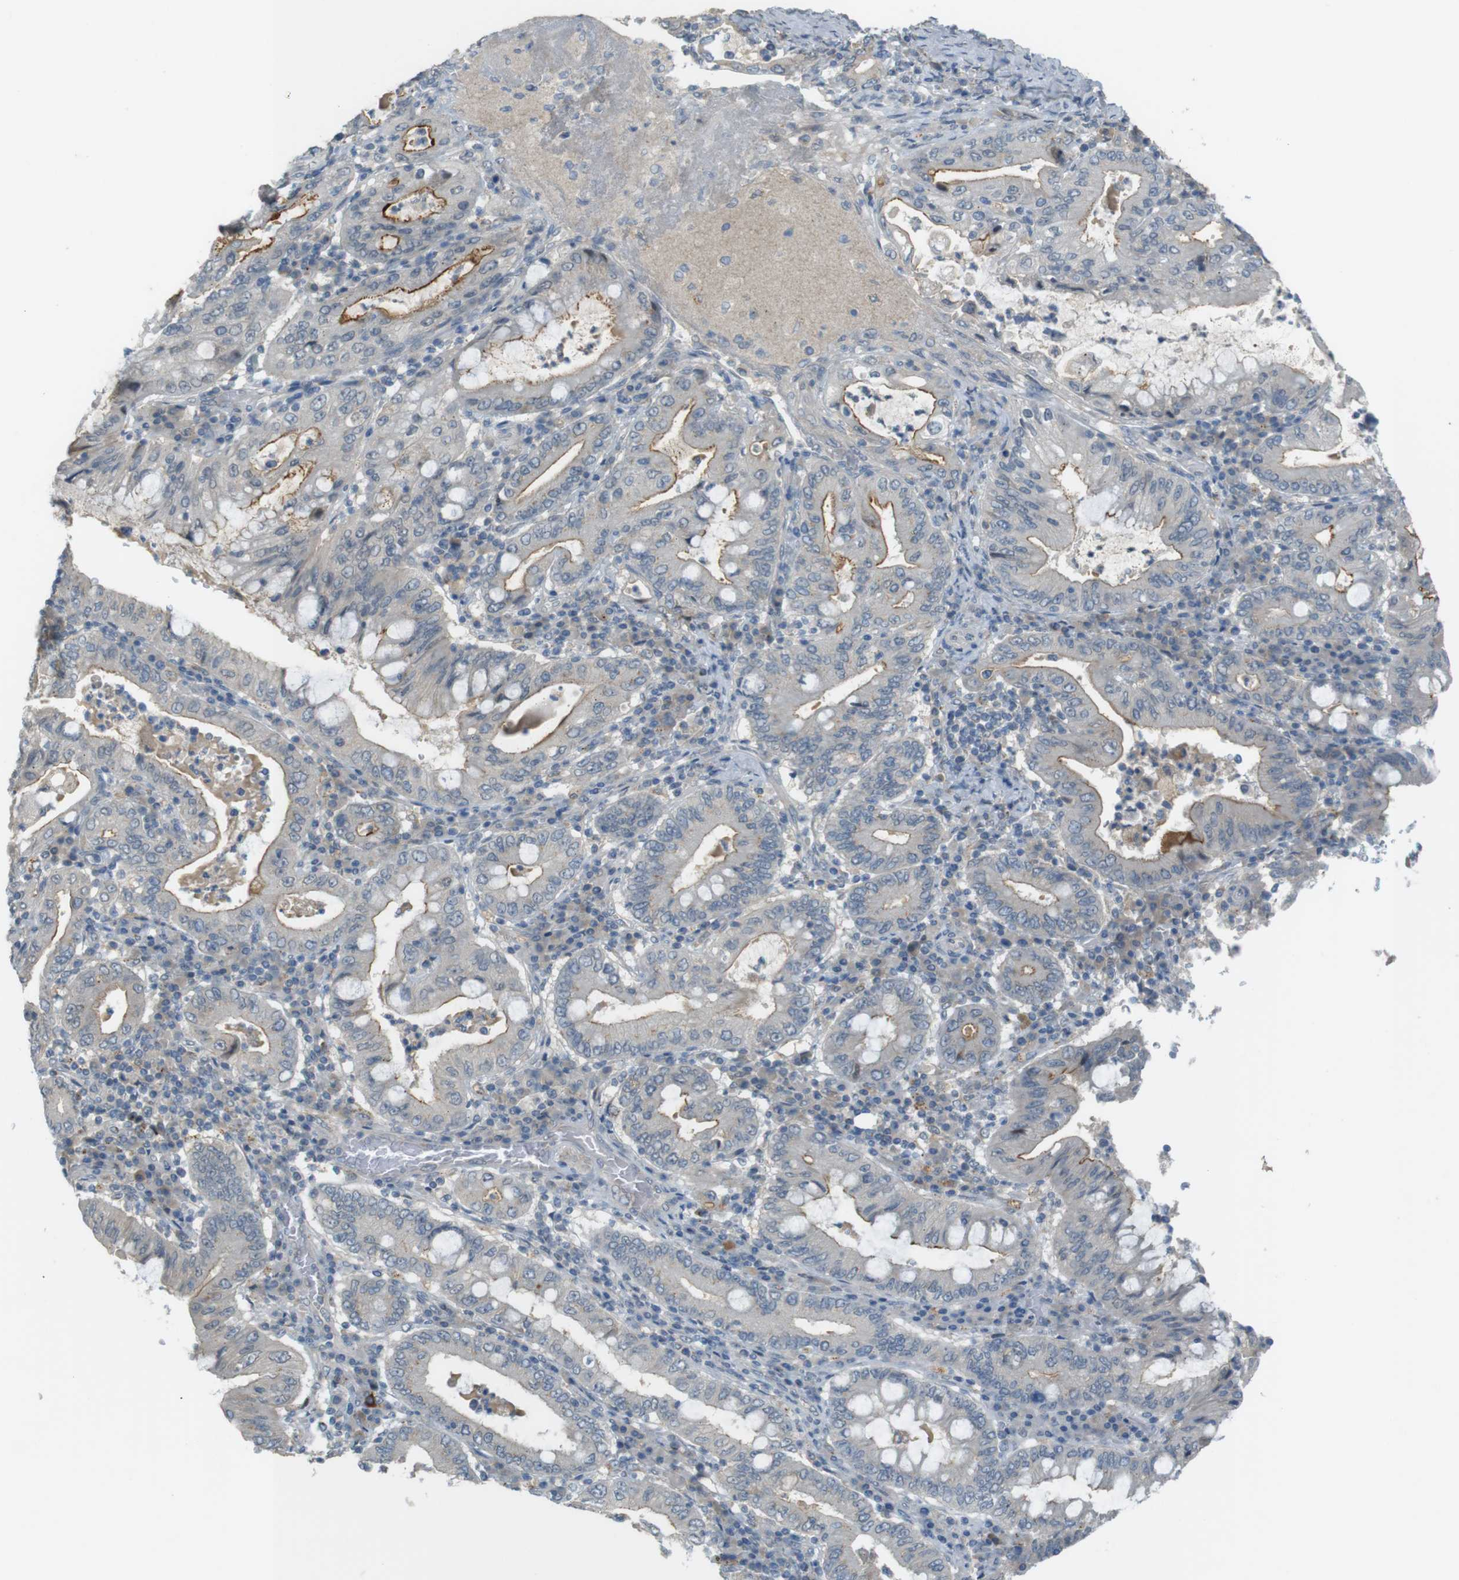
{"staining": {"intensity": "moderate", "quantity": "<25%", "location": "cytoplasmic/membranous"}, "tissue": "stomach cancer", "cell_type": "Tumor cells", "image_type": "cancer", "snomed": [{"axis": "morphology", "description": "Normal tissue, NOS"}, {"axis": "morphology", "description": "Adenocarcinoma, NOS"}, {"axis": "topography", "description": "Esophagus"}, {"axis": "topography", "description": "Stomach, upper"}, {"axis": "topography", "description": "Peripheral nerve tissue"}], "caption": "The photomicrograph demonstrates immunohistochemical staining of stomach cancer (adenocarcinoma). There is moderate cytoplasmic/membranous expression is seen in about <25% of tumor cells.", "gene": "UGT8", "patient": {"sex": "male", "age": 62}}